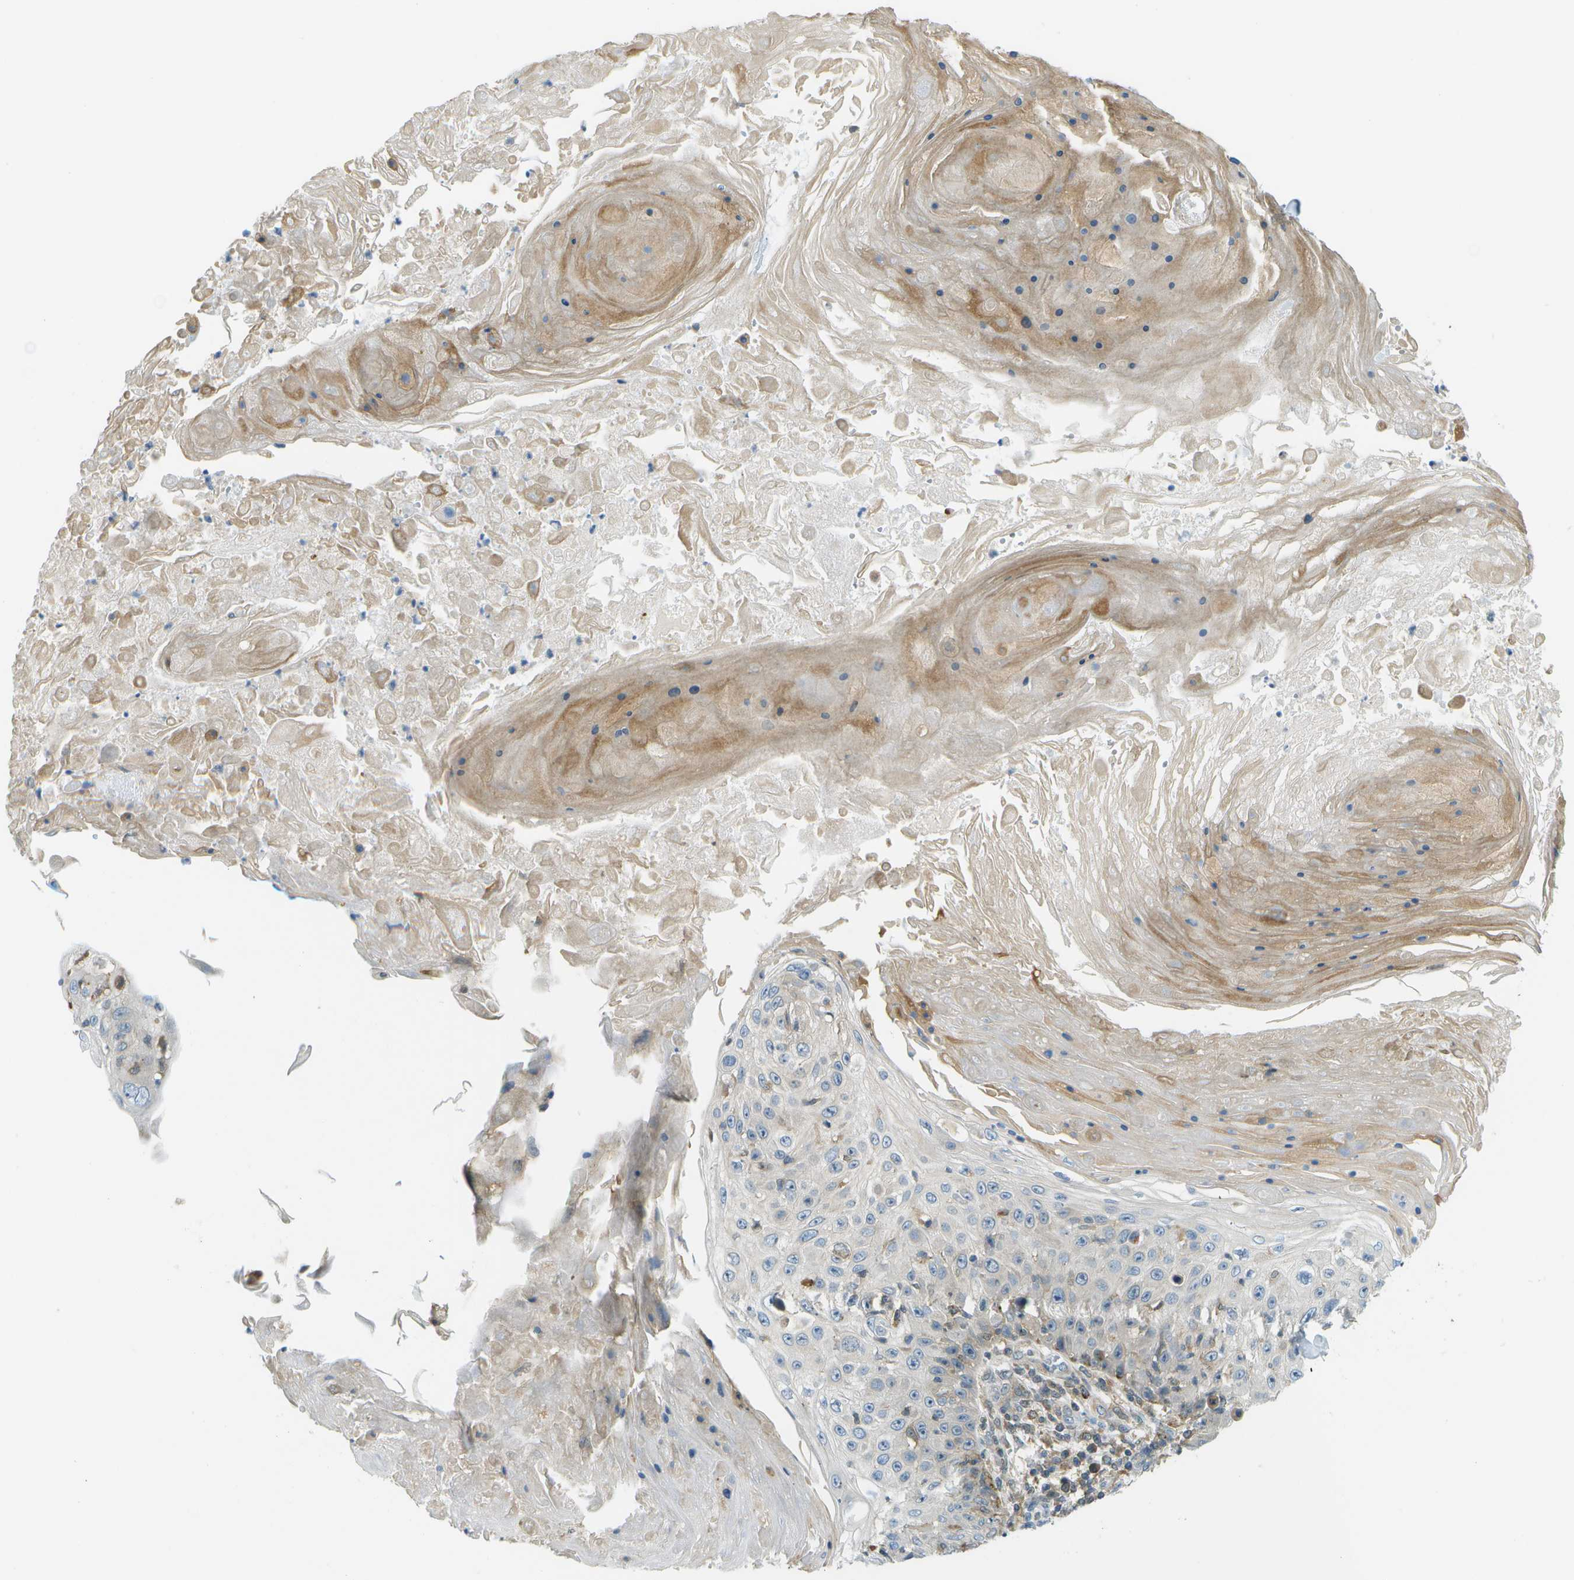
{"staining": {"intensity": "negative", "quantity": "none", "location": "none"}, "tissue": "skin cancer", "cell_type": "Tumor cells", "image_type": "cancer", "snomed": [{"axis": "morphology", "description": "Squamous cell carcinoma, NOS"}, {"axis": "topography", "description": "Skin"}], "caption": "This micrograph is of skin cancer (squamous cell carcinoma) stained with immunohistochemistry to label a protein in brown with the nuclei are counter-stained blue. There is no expression in tumor cells.", "gene": "CDH23", "patient": {"sex": "male", "age": 86}}